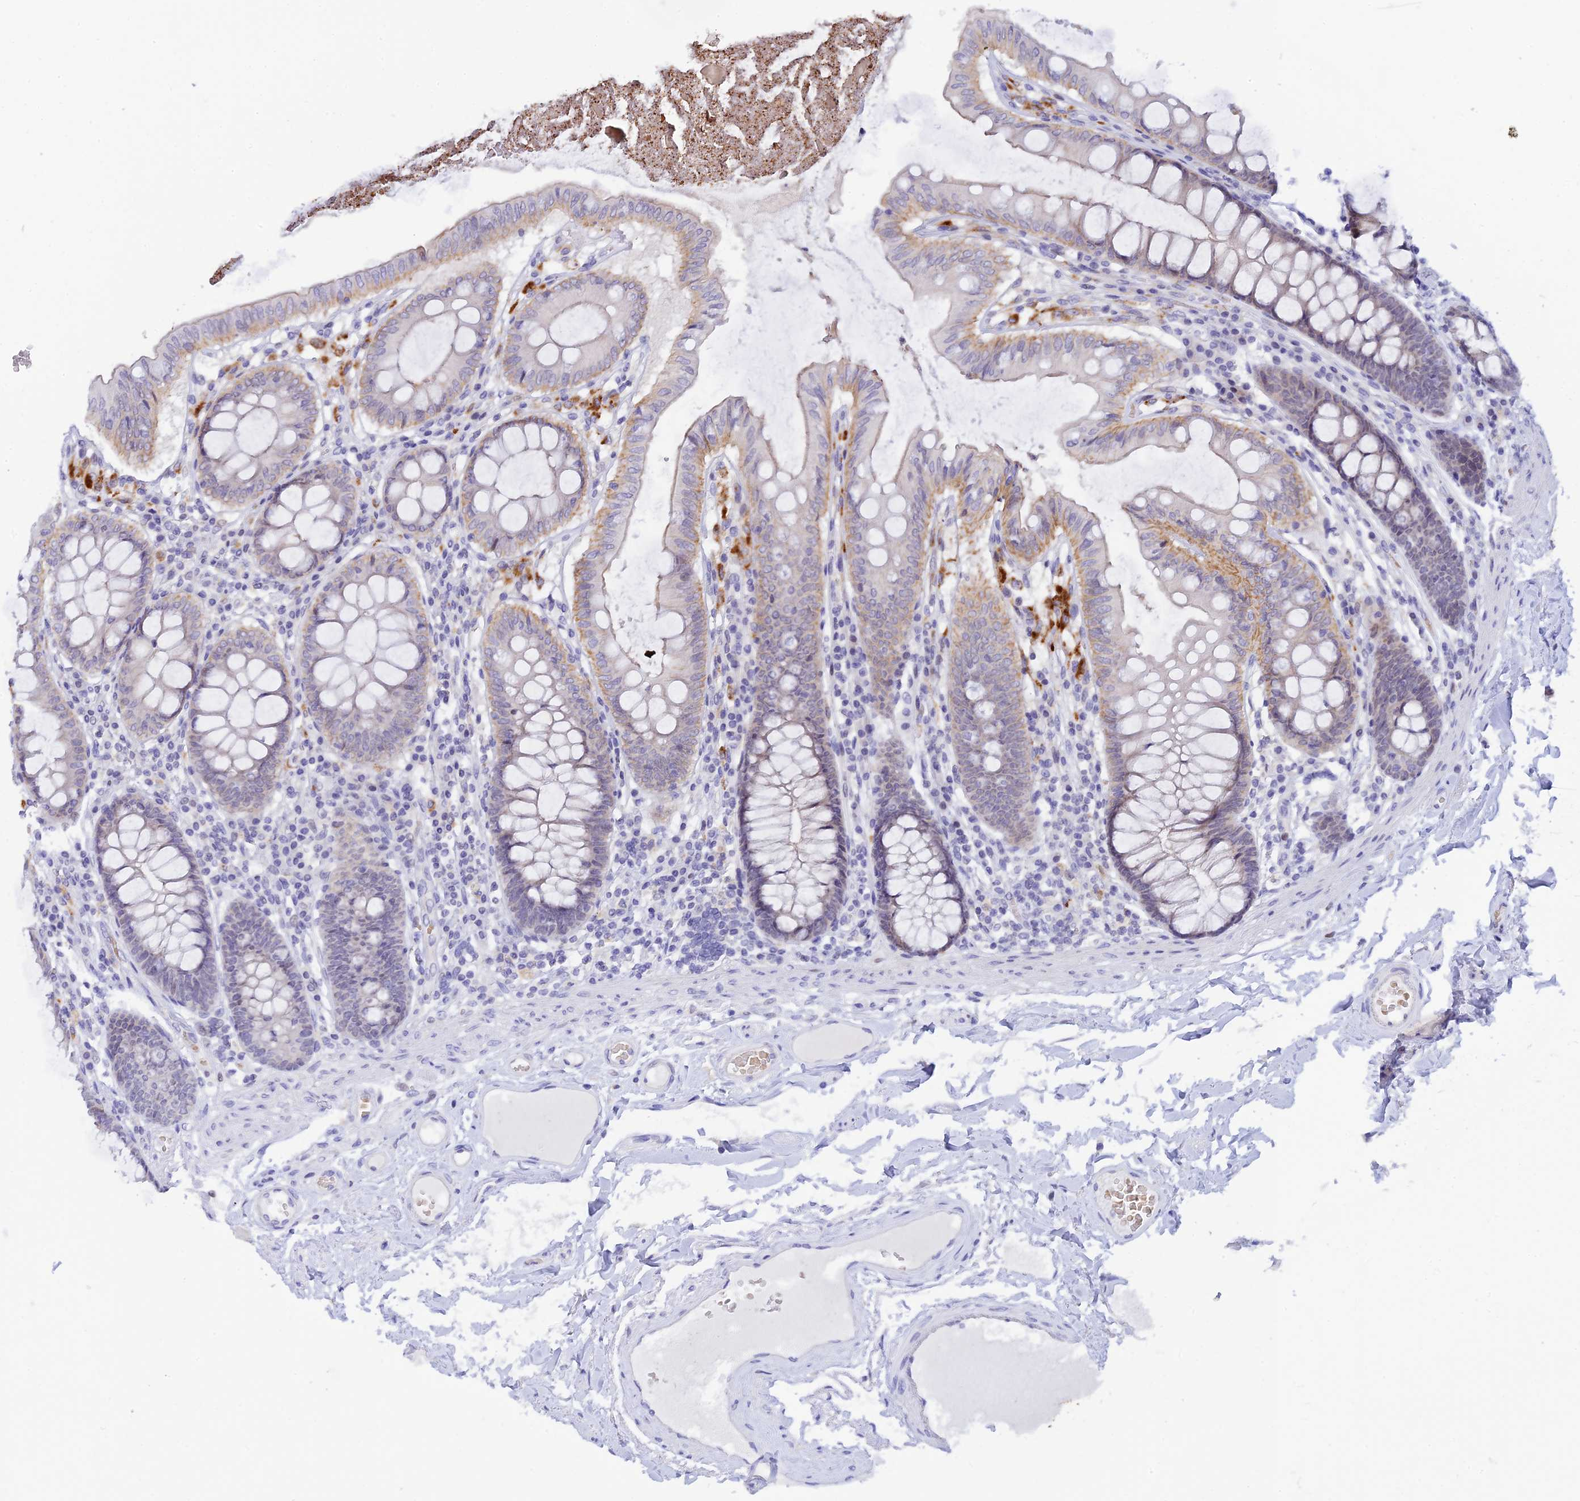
{"staining": {"intensity": "negative", "quantity": "none", "location": "none"}, "tissue": "colon", "cell_type": "Endothelial cells", "image_type": "normal", "snomed": [{"axis": "morphology", "description": "Normal tissue, NOS"}, {"axis": "topography", "description": "Colon"}], "caption": "An immunohistochemistry photomicrograph of unremarkable colon is shown. There is no staining in endothelial cells of colon. (DAB (3,3'-diaminobenzidine) IHC with hematoxylin counter stain).", "gene": "RASGEF1B", "patient": {"sex": "male", "age": 84}}